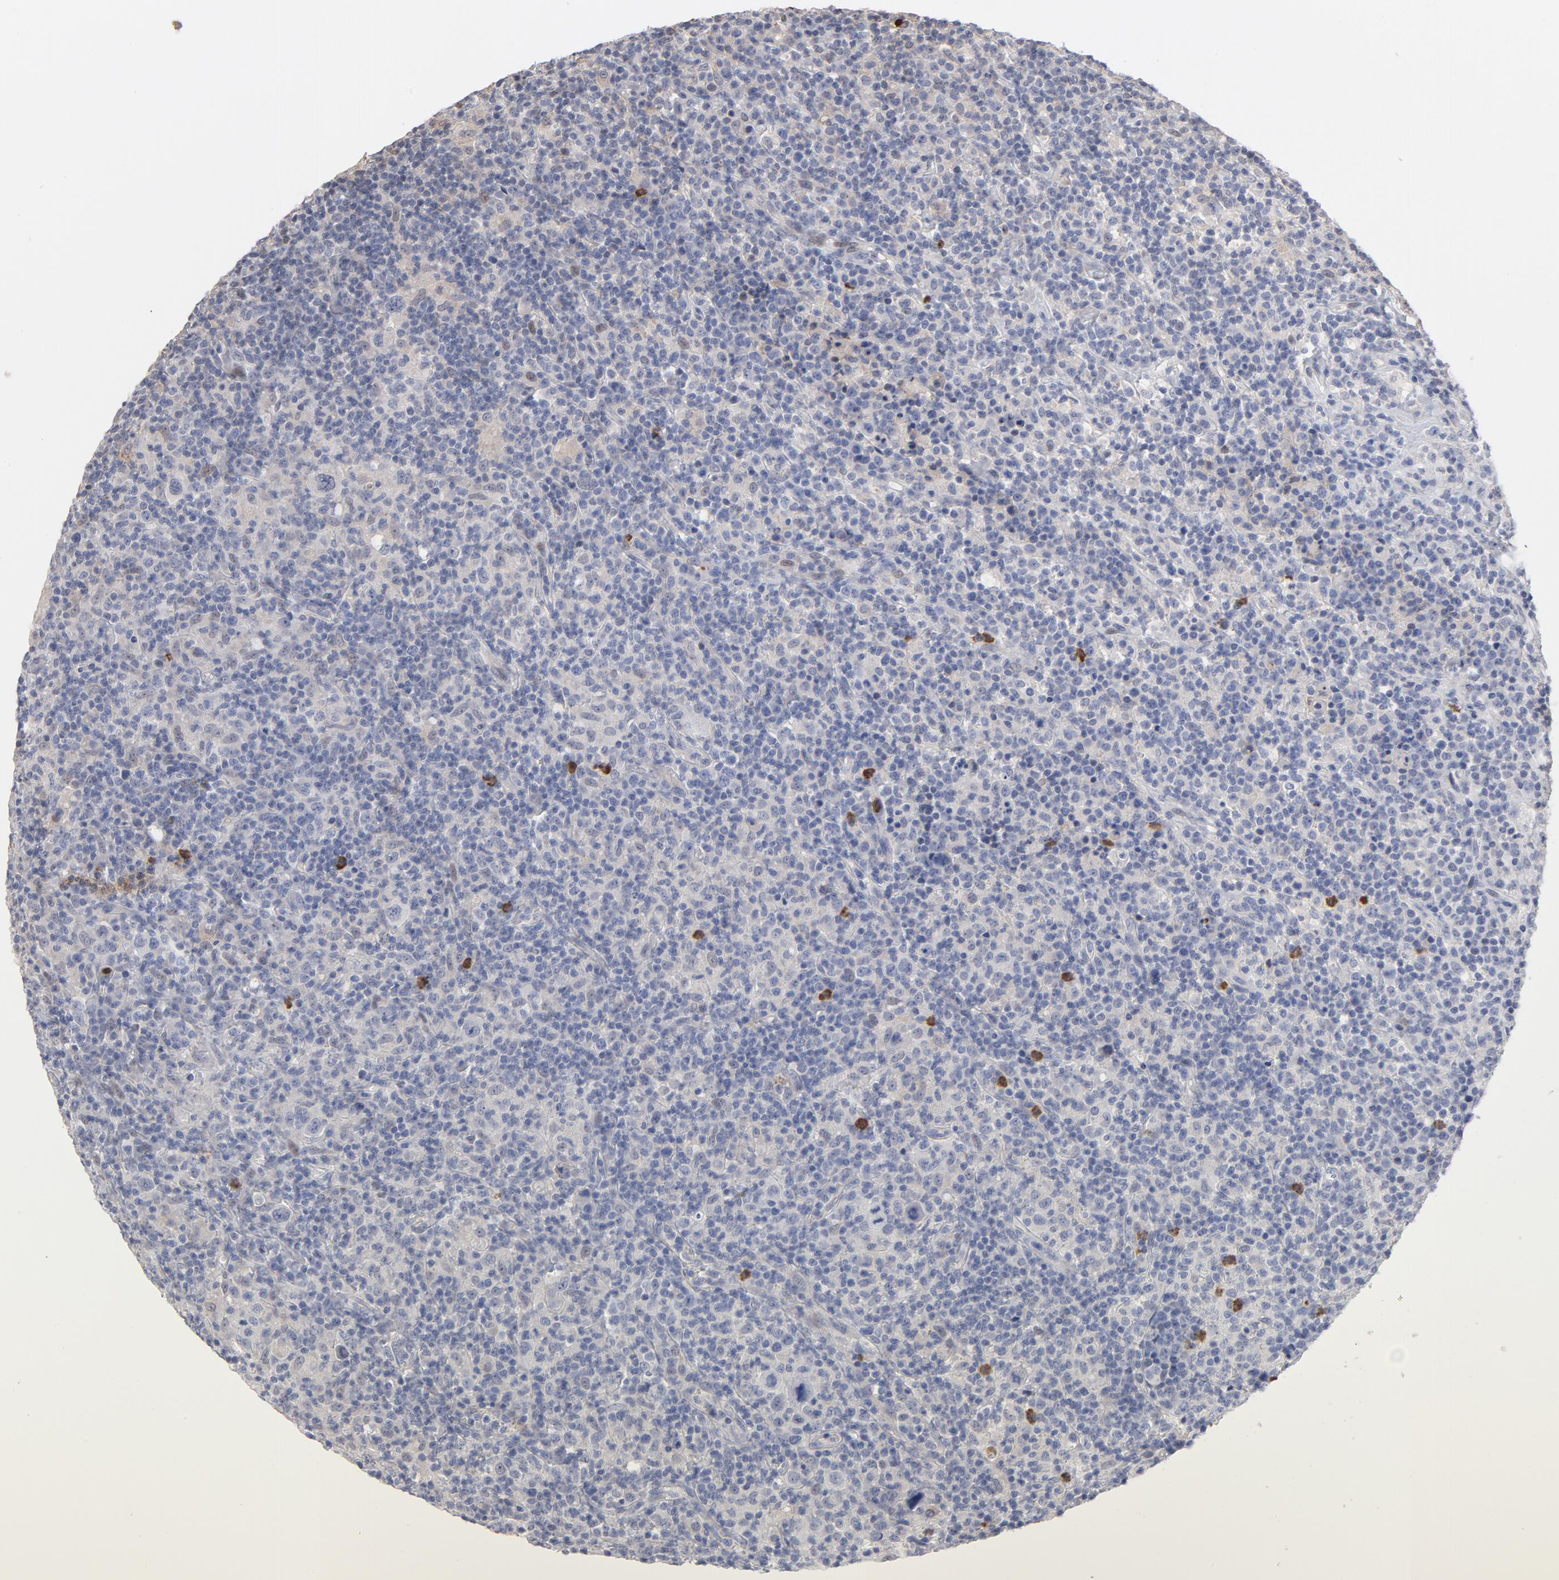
{"staining": {"intensity": "weak", "quantity": "<25%", "location": "cytoplasmic/membranous,nuclear"}, "tissue": "lymphoma", "cell_type": "Tumor cells", "image_type": "cancer", "snomed": [{"axis": "morphology", "description": "Hodgkin's disease, NOS"}, {"axis": "topography", "description": "Lymph node"}], "caption": "High magnification brightfield microscopy of lymphoma stained with DAB (brown) and counterstained with hematoxylin (blue): tumor cells show no significant positivity.", "gene": "PNMA1", "patient": {"sex": "male", "age": 65}}